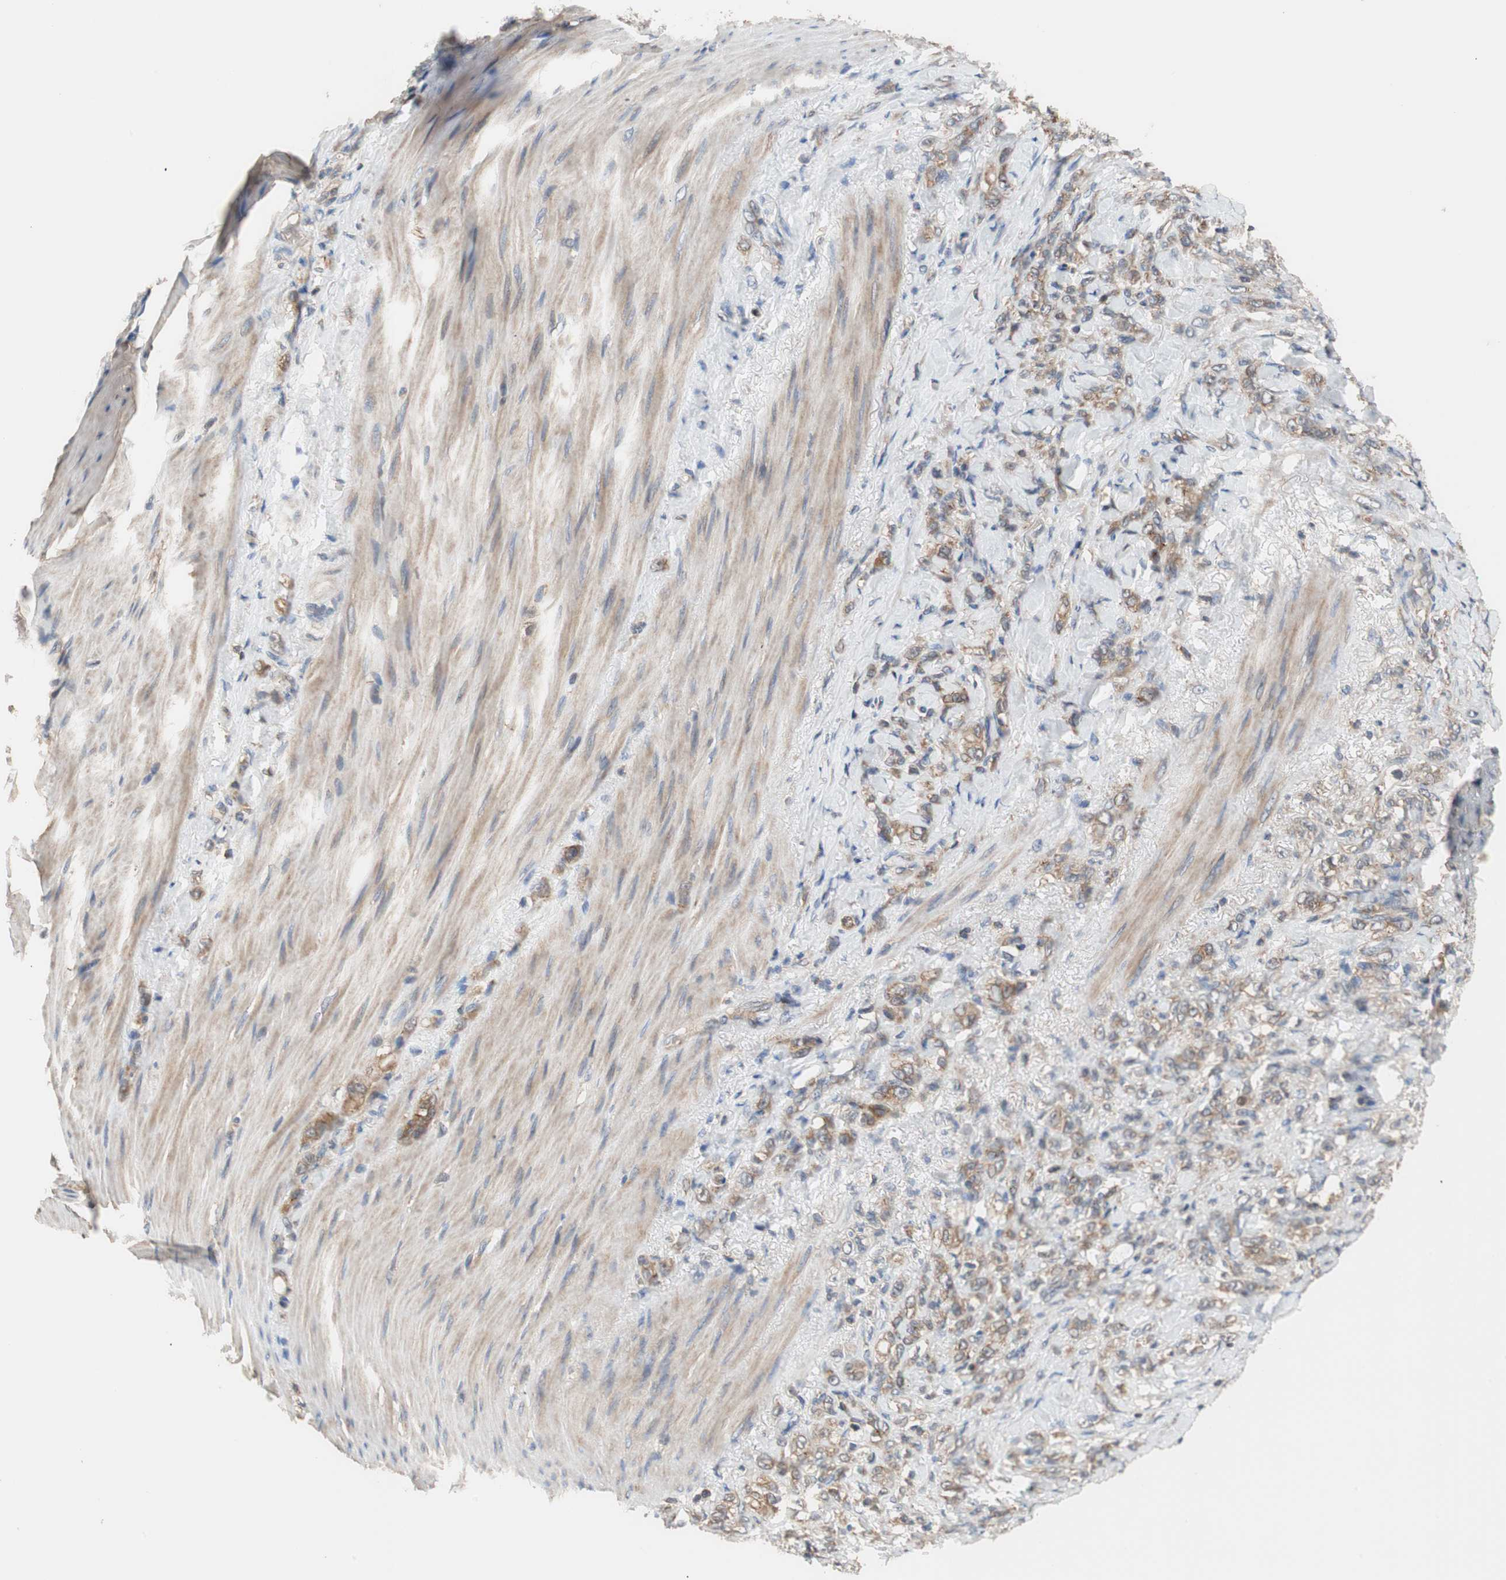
{"staining": {"intensity": "moderate", "quantity": ">75%", "location": "cytoplasmic/membranous"}, "tissue": "stomach cancer", "cell_type": "Tumor cells", "image_type": "cancer", "snomed": [{"axis": "morphology", "description": "Adenocarcinoma, NOS"}, {"axis": "topography", "description": "Stomach"}], "caption": "Immunohistochemical staining of human stomach adenocarcinoma shows moderate cytoplasmic/membranous protein expression in approximately >75% of tumor cells.", "gene": "MAP4K2", "patient": {"sex": "male", "age": 82}}